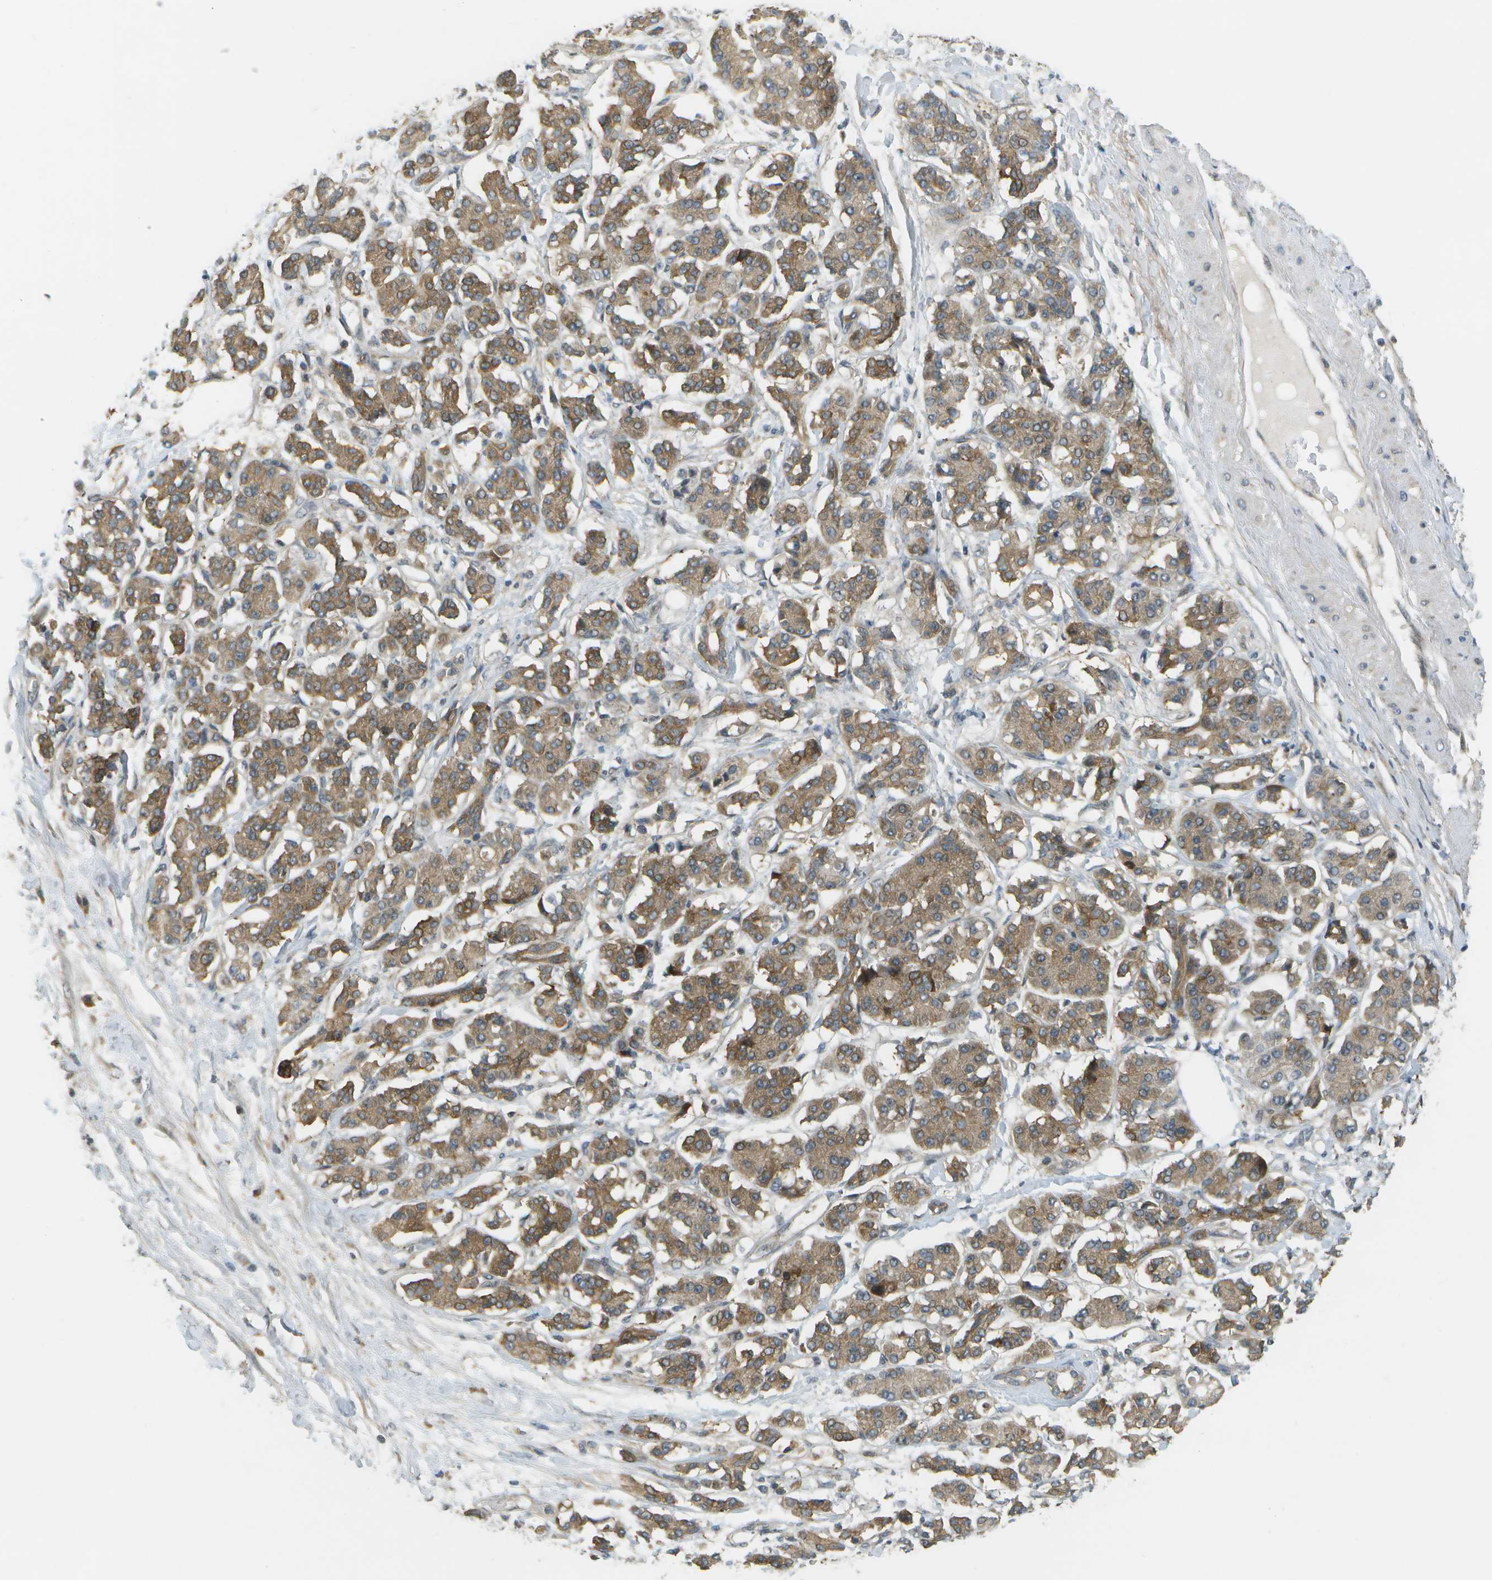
{"staining": {"intensity": "moderate", "quantity": ">75%", "location": "cytoplasmic/membranous"}, "tissue": "pancreatic cancer", "cell_type": "Tumor cells", "image_type": "cancer", "snomed": [{"axis": "morphology", "description": "Adenocarcinoma, NOS"}, {"axis": "topography", "description": "Pancreas"}], "caption": "Pancreatic cancer (adenocarcinoma) stained with a protein marker demonstrates moderate staining in tumor cells.", "gene": "WNK2", "patient": {"sex": "female", "age": 56}}